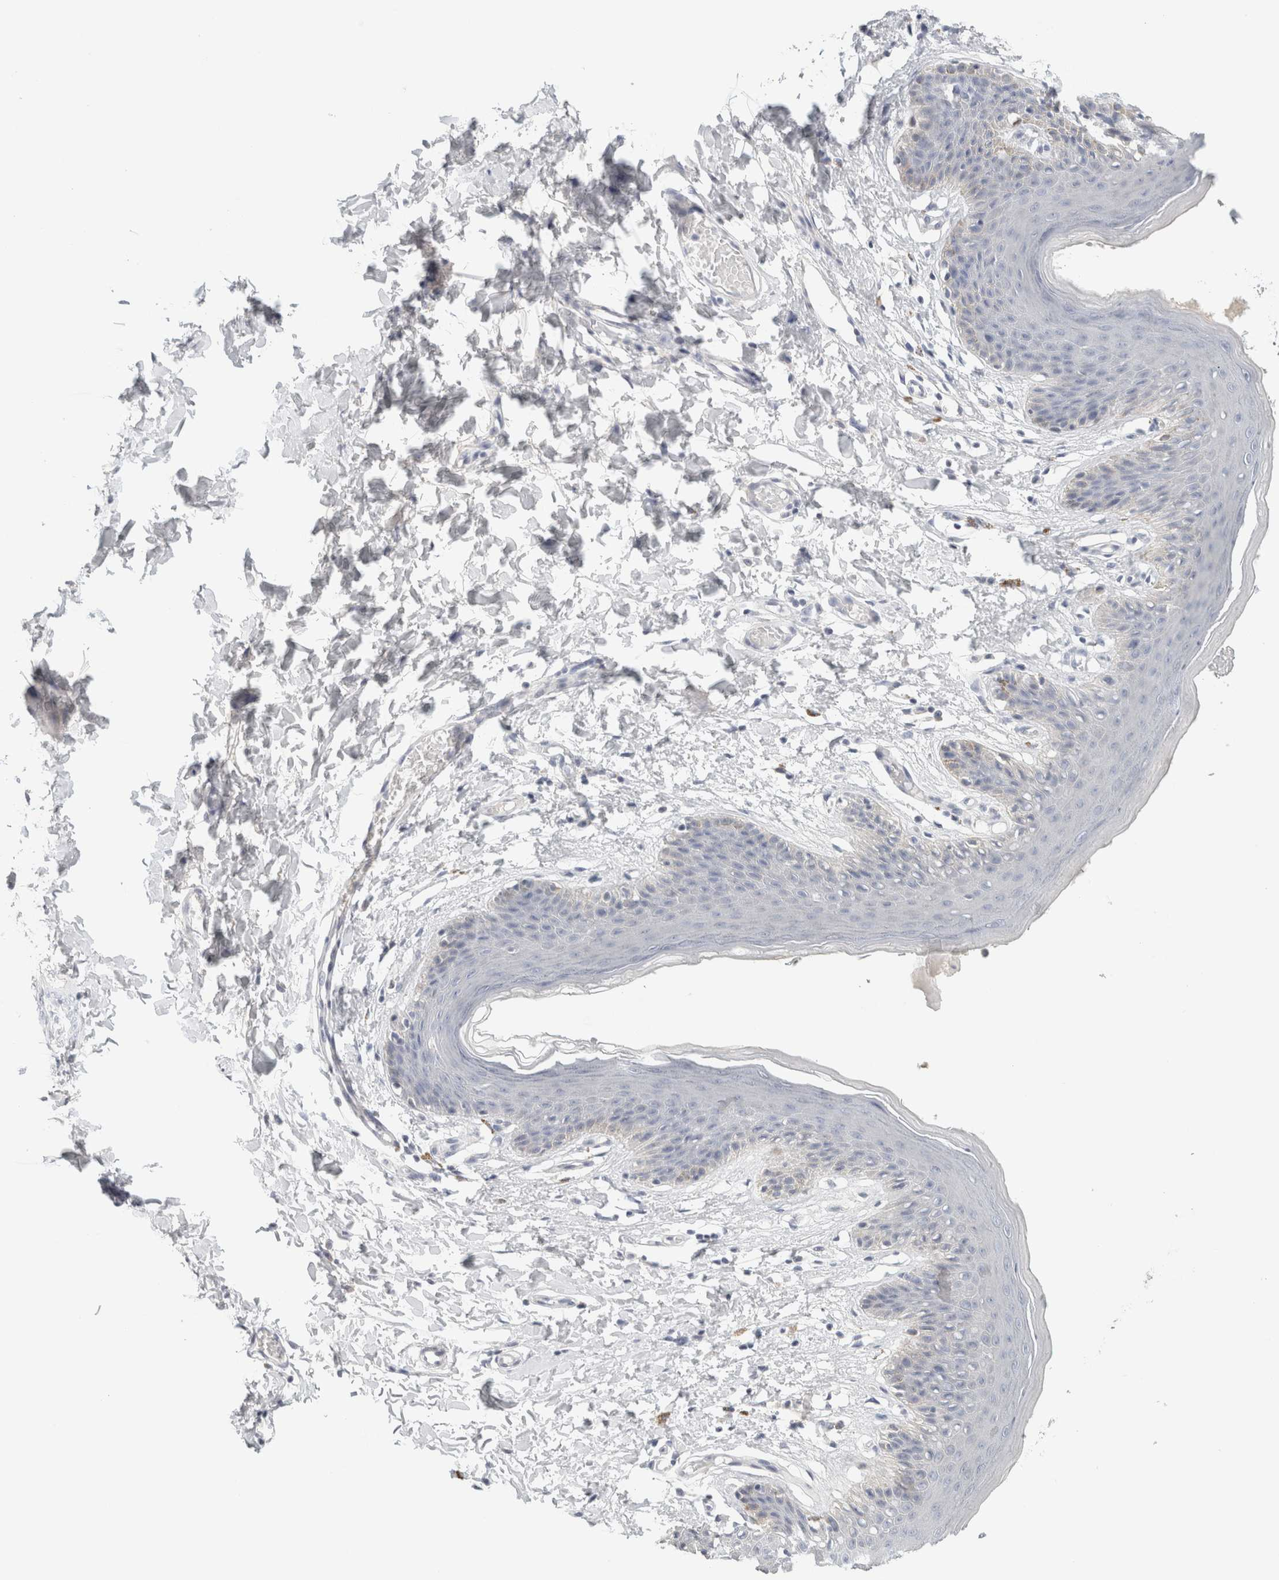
{"staining": {"intensity": "negative", "quantity": "none", "location": "none"}, "tissue": "skin", "cell_type": "Epidermal cells", "image_type": "normal", "snomed": [{"axis": "morphology", "description": "Normal tissue, NOS"}, {"axis": "topography", "description": "Vulva"}], "caption": "The immunohistochemistry image has no significant expression in epidermal cells of skin. Nuclei are stained in blue.", "gene": "STK31", "patient": {"sex": "female", "age": 66}}